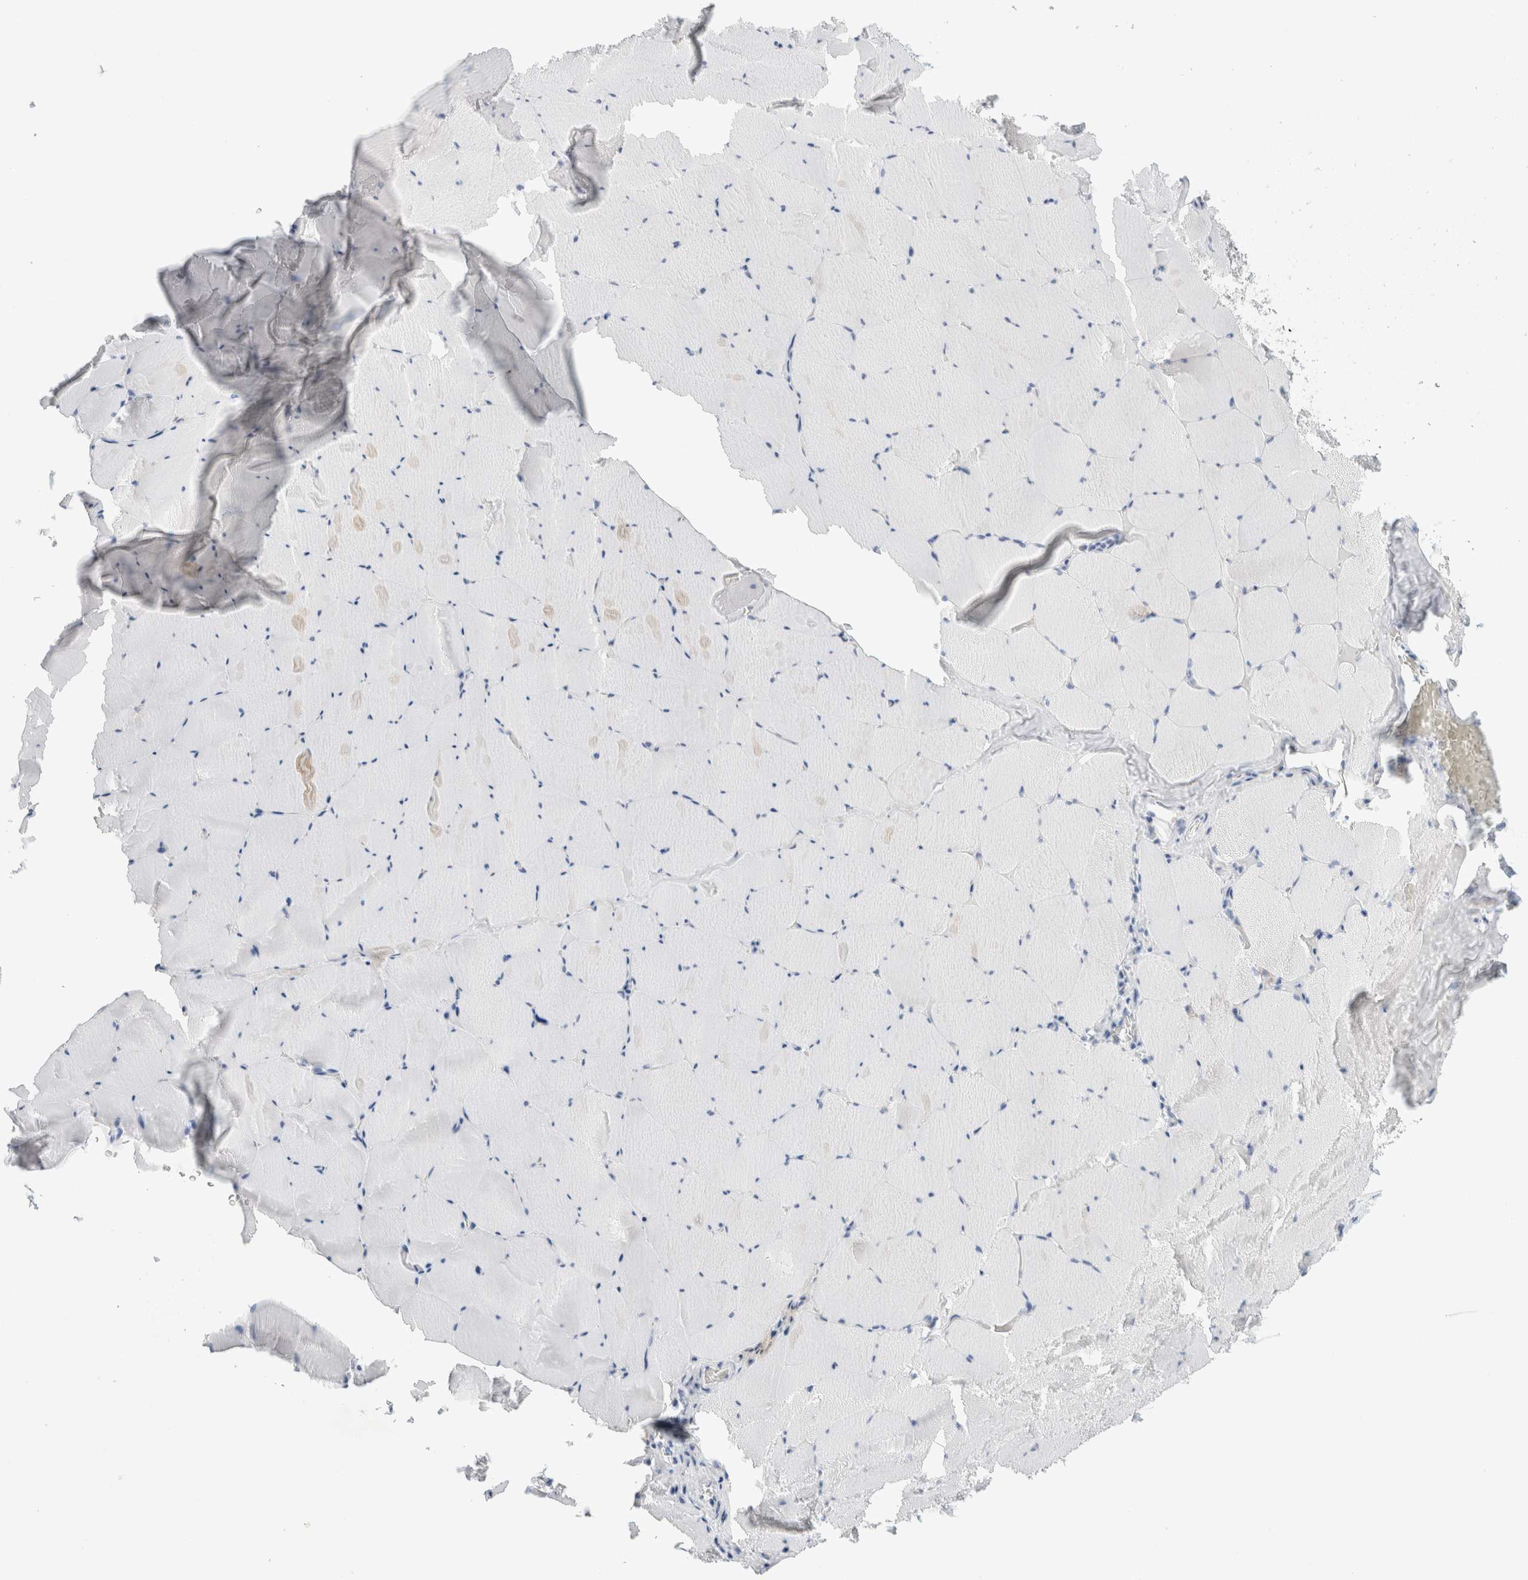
{"staining": {"intensity": "negative", "quantity": "none", "location": "none"}, "tissue": "skeletal muscle", "cell_type": "Myocytes", "image_type": "normal", "snomed": [{"axis": "morphology", "description": "Normal tissue, NOS"}, {"axis": "topography", "description": "Skeletal muscle"}], "caption": "Histopathology image shows no protein positivity in myocytes of benign skeletal muscle. (Immunohistochemistry (ihc), brightfield microscopy, high magnification).", "gene": "SLC22A12", "patient": {"sex": "male", "age": 62}}